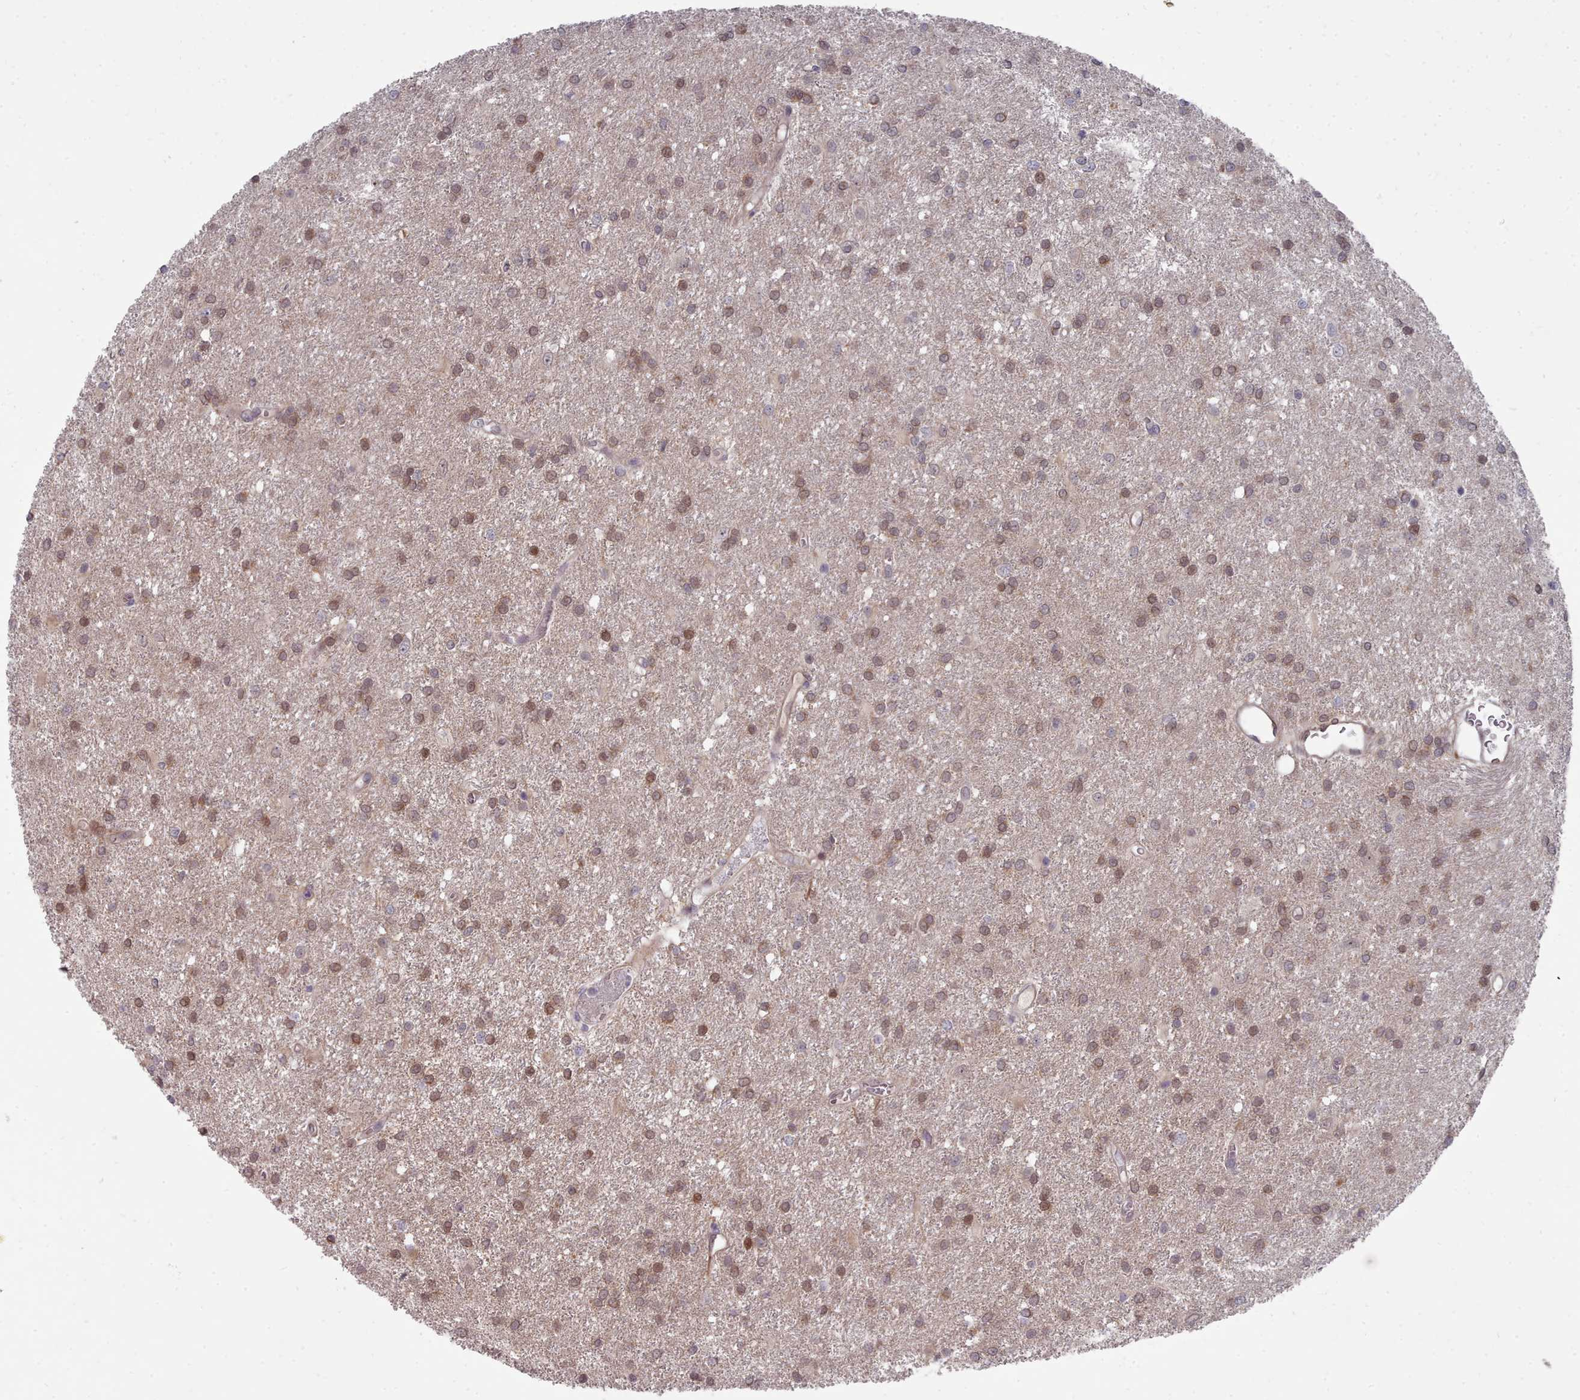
{"staining": {"intensity": "moderate", "quantity": ">75%", "location": "cytoplasmic/membranous,nuclear"}, "tissue": "glioma", "cell_type": "Tumor cells", "image_type": "cancer", "snomed": [{"axis": "morphology", "description": "Glioma, malignant, High grade"}, {"axis": "topography", "description": "Brain"}], "caption": "Glioma tissue demonstrates moderate cytoplasmic/membranous and nuclear positivity in approximately >75% of tumor cells The staining was performed using DAB, with brown indicating positive protein expression. Nuclei are stained blue with hematoxylin.", "gene": "GINS1", "patient": {"sex": "female", "age": 50}}